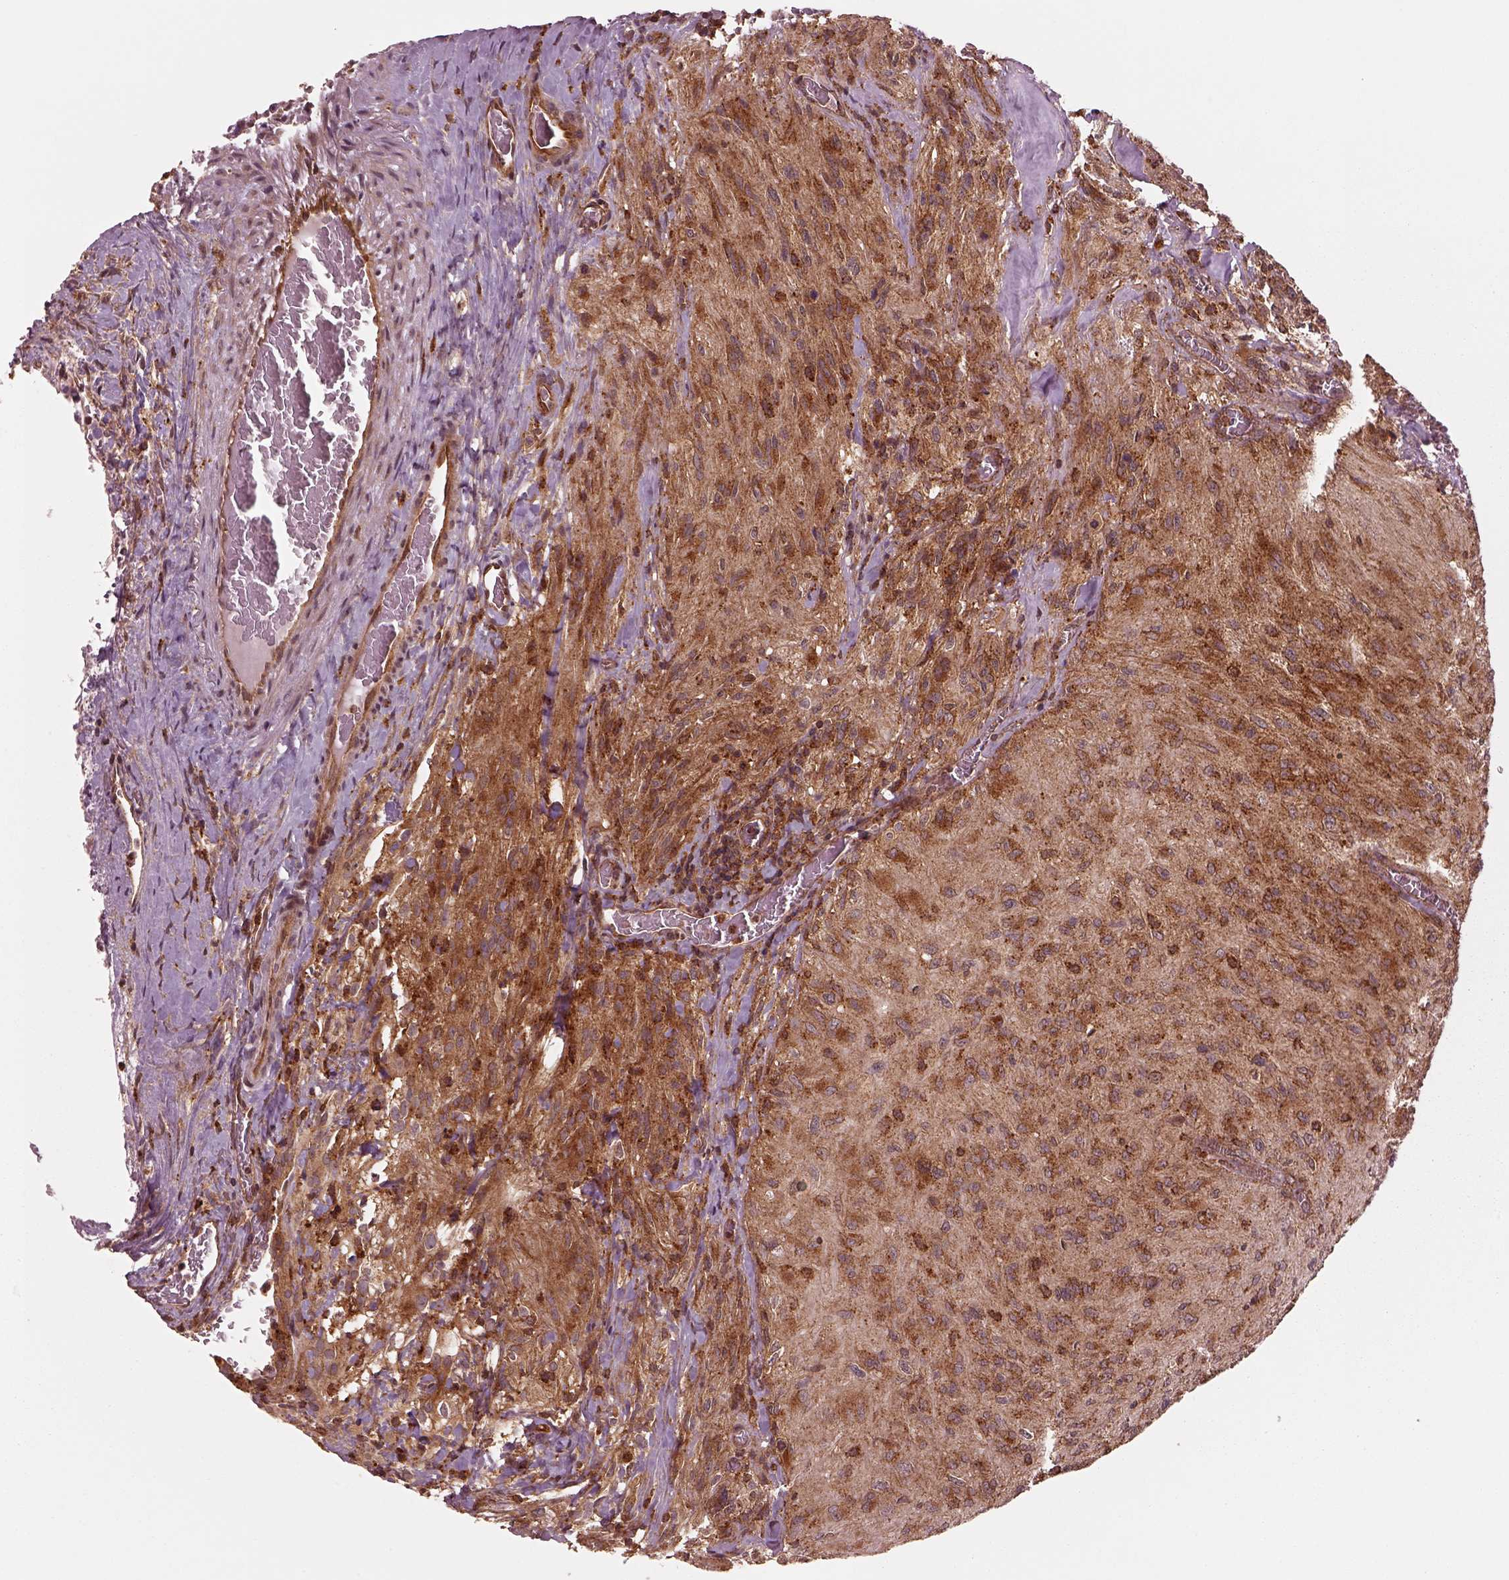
{"staining": {"intensity": "strong", "quantity": "25%-75%", "location": "cytoplasmic/membranous"}, "tissue": "glioma", "cell_type": "Tumor cells", "image_type": "cancer", "snomed": [{"axis": "morphology", "description": "Glioma, malignant, High grade"}, {"axis": "topography", "description": "Brain"}], "caption": "Human glioma stained with a brown dye reveals strong cytoplasmic/membranous positive positivity in approximately 25%-75% of tumor cells.", "gene": "WASHC2A", "patient": {"sex": "male", "age": 47}}